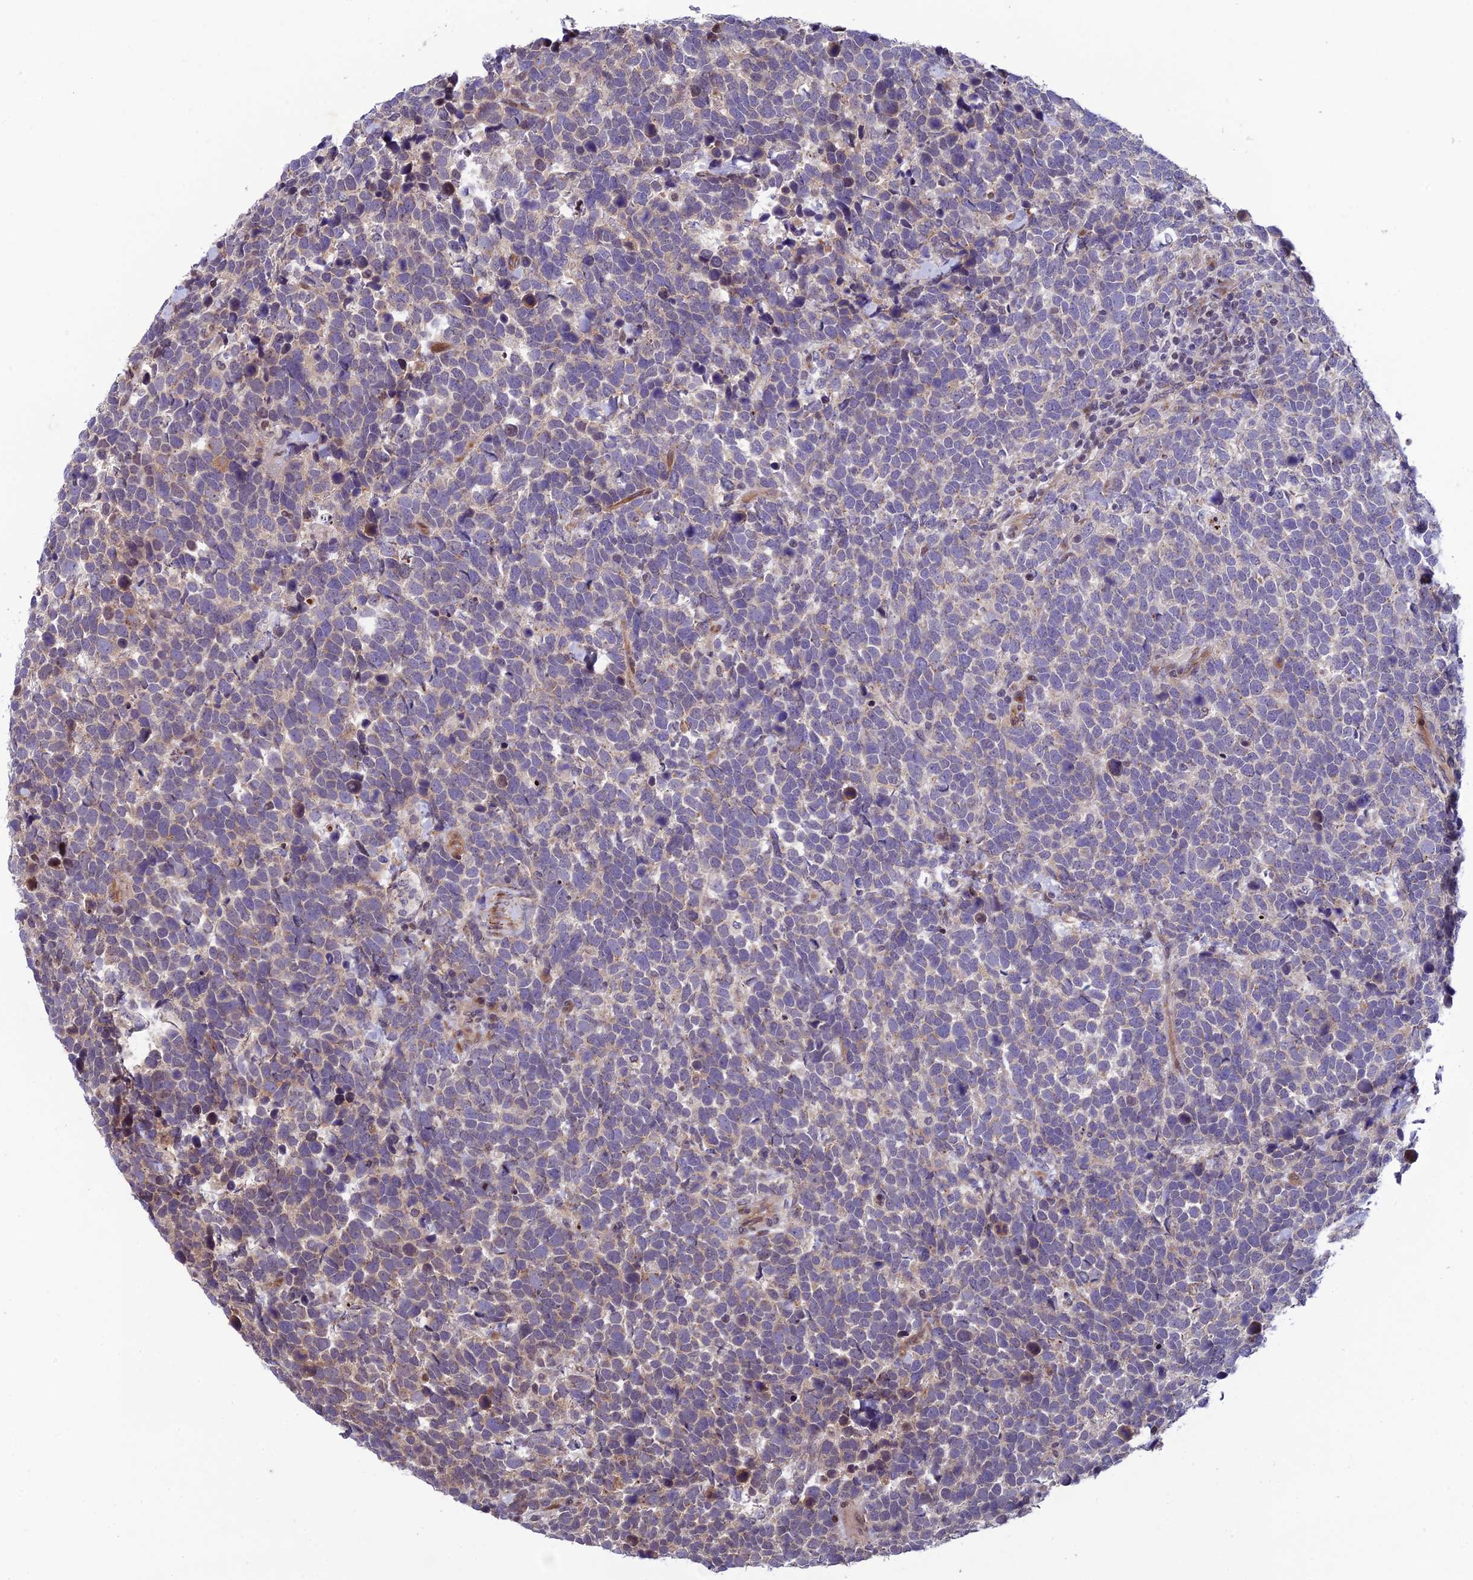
{"staining": {"intensity": "weak", "quantity": "<25%", "location": "cytoplasmic/membranous"}, "tissue": "urothelial cancer", "cell_type": "Tumor cells", "image_type": "cancer", "snomed": [{"axis": "morphology", "description": "Urothelial carcinoma, High grade"}, {"axis": "topography", "description": "Urinary bladder"}], "caption": "Histopathology image shows no protein expression in tumor cells of high-grade urothelial carcinoma tissue. (DAB (3,3'-diaminobenzidine) IHC visualized using brightfield microscopy, high magnification).", "gene": "SMIM7", "patient": {"sex": "female", "age": 82}}